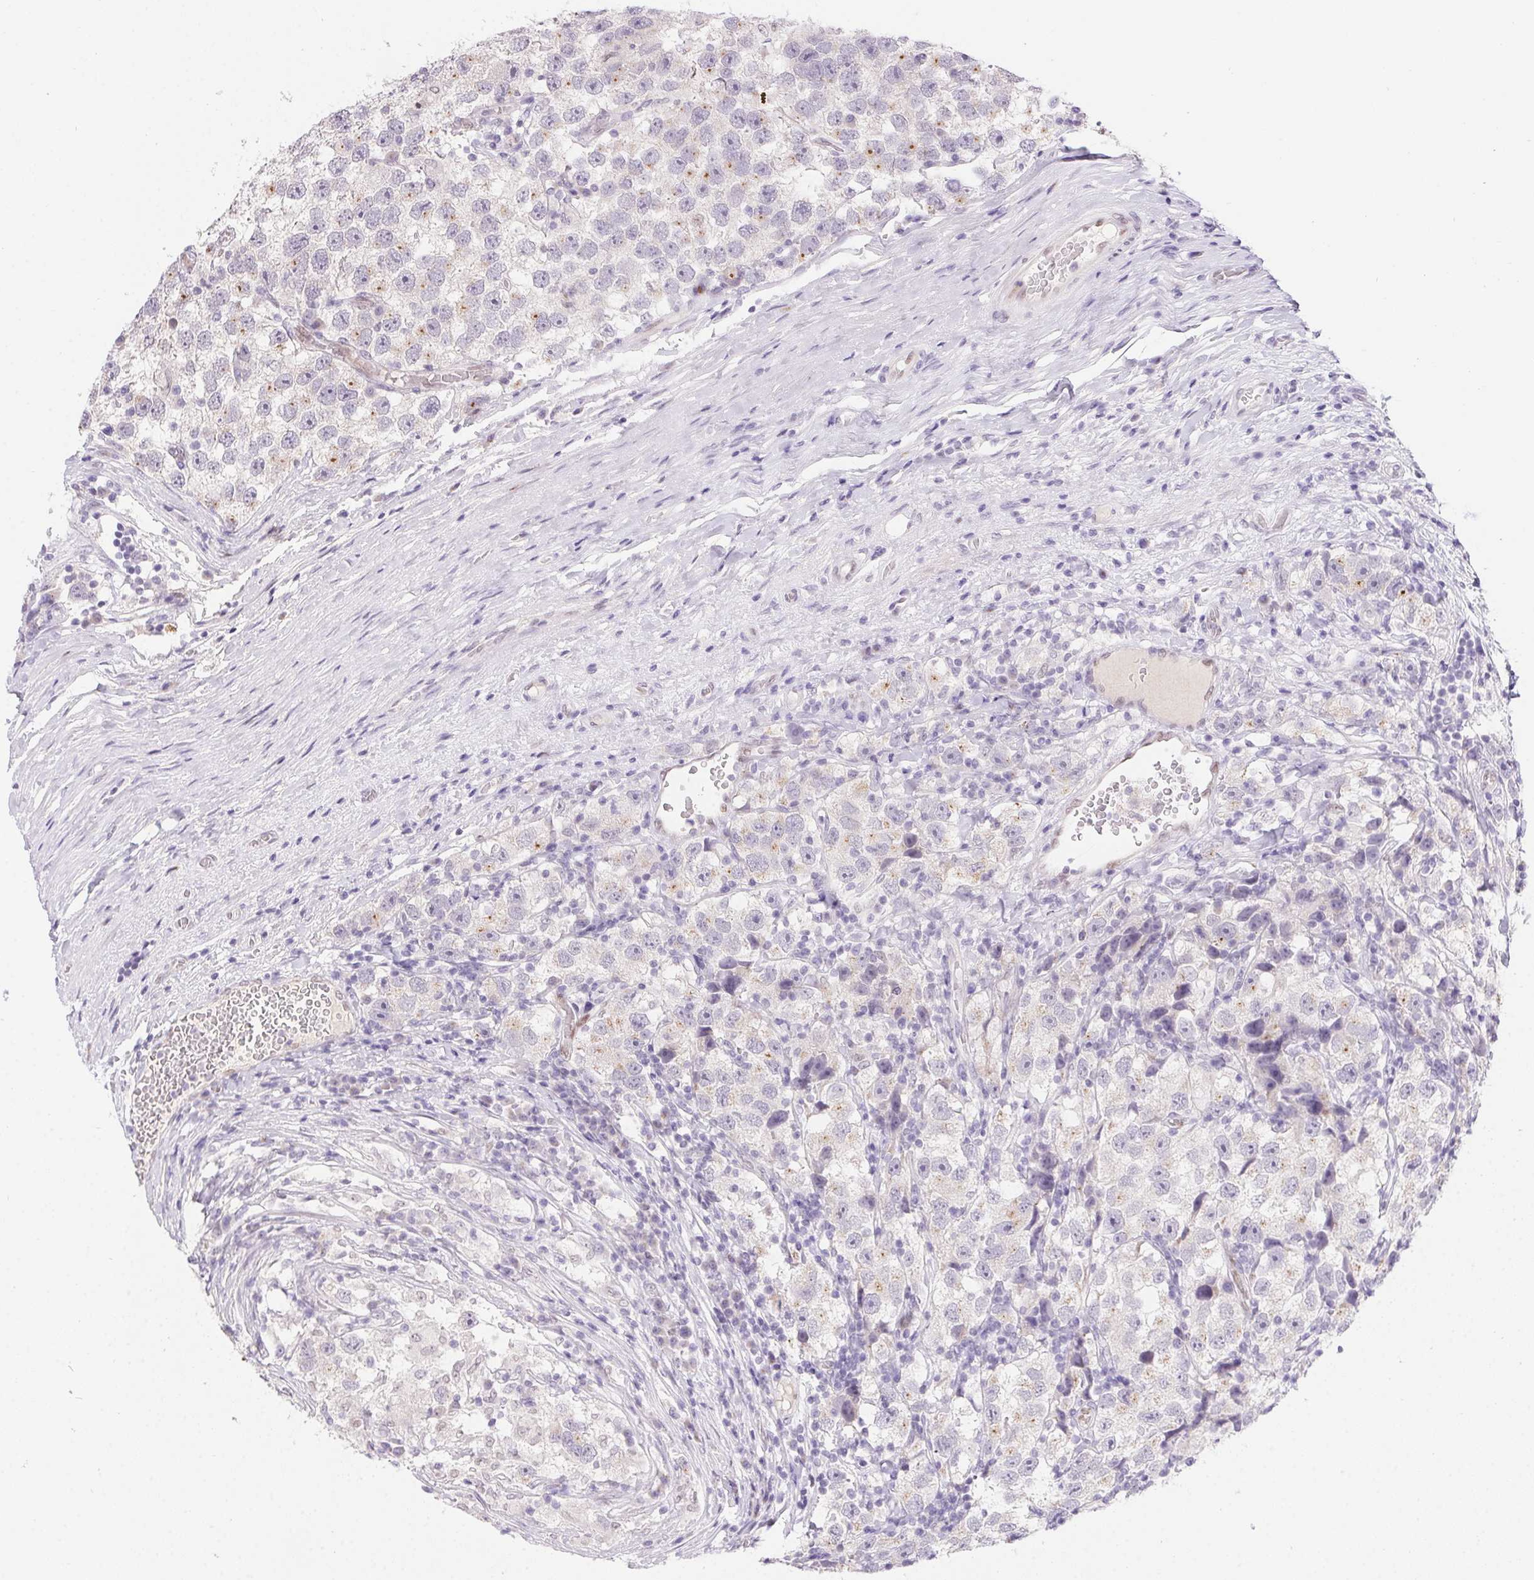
{"staining": {"intensity": "negative", "quantity": "none", "location": "none"}, "tissue": "testis cancer", "cell_type": "Tumor cells", "image_type": "cancer", "snomed": [{"axis": "morphology", "description": "Seminoma, NOS"}, {"axis": "topography", "description": "Testis"}], "caption": "Tumor cells show no significant expression in testis cancer (seminoma).", "gene": "SP9", "patient": {"sex": "male", "age": 26}}